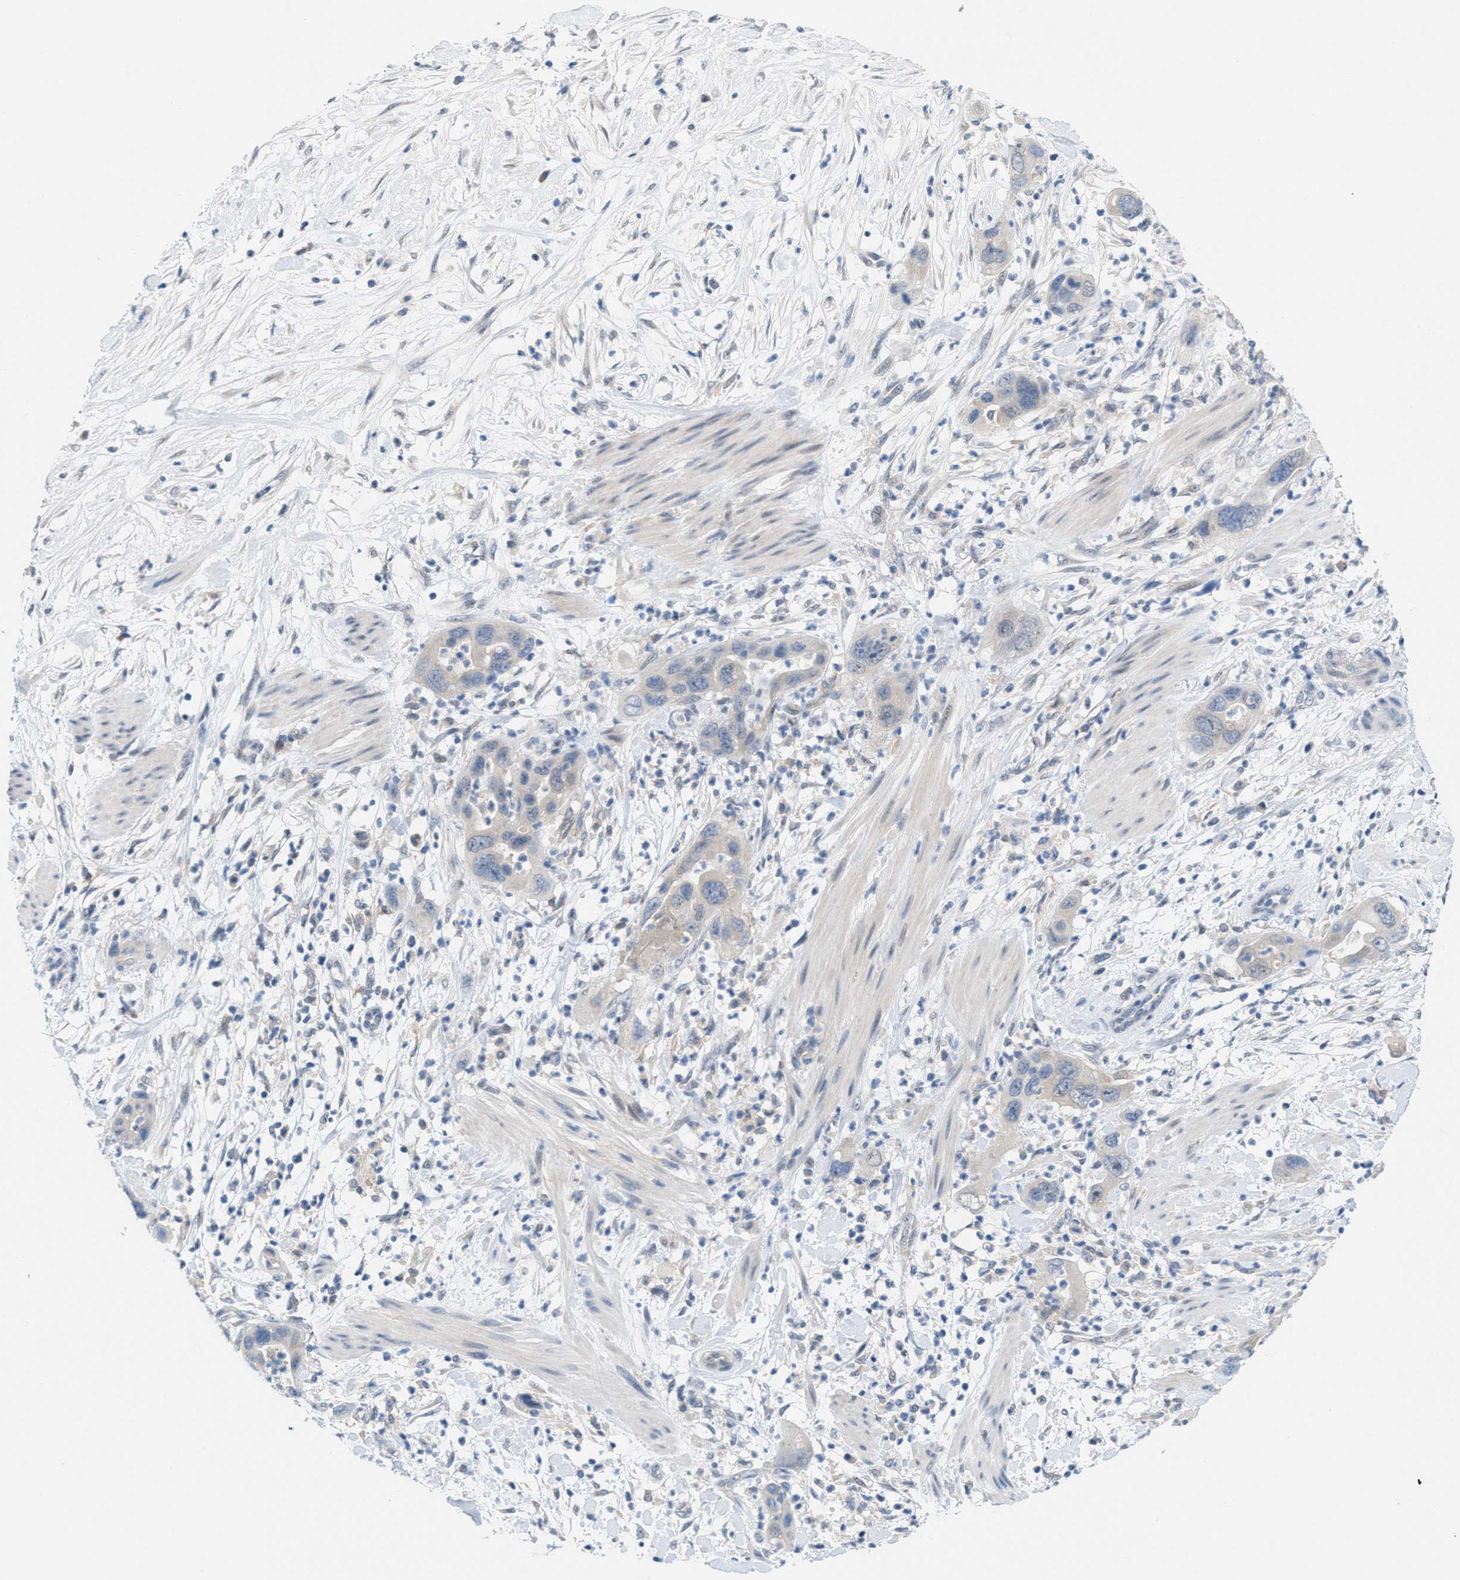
{"staining": {"intensity": "negative", "quantity": "none", "location": "none"}, "tissue": "pancreatic cancer", "cell_type": "Tumor cells", "image_type": "cancer", "snomed": [{"axis": "morphology", "description": "Adenocarcinoma, NOS"}, {"axis": "topography", "description": "Pancreas"}], "caption": "Human pancreatic cancer stained for a protein using immunohistochemistry shows no positivity in tumor cells.", "gene": "WIPI2", "patient": {"sex": "female", "age": 71}}